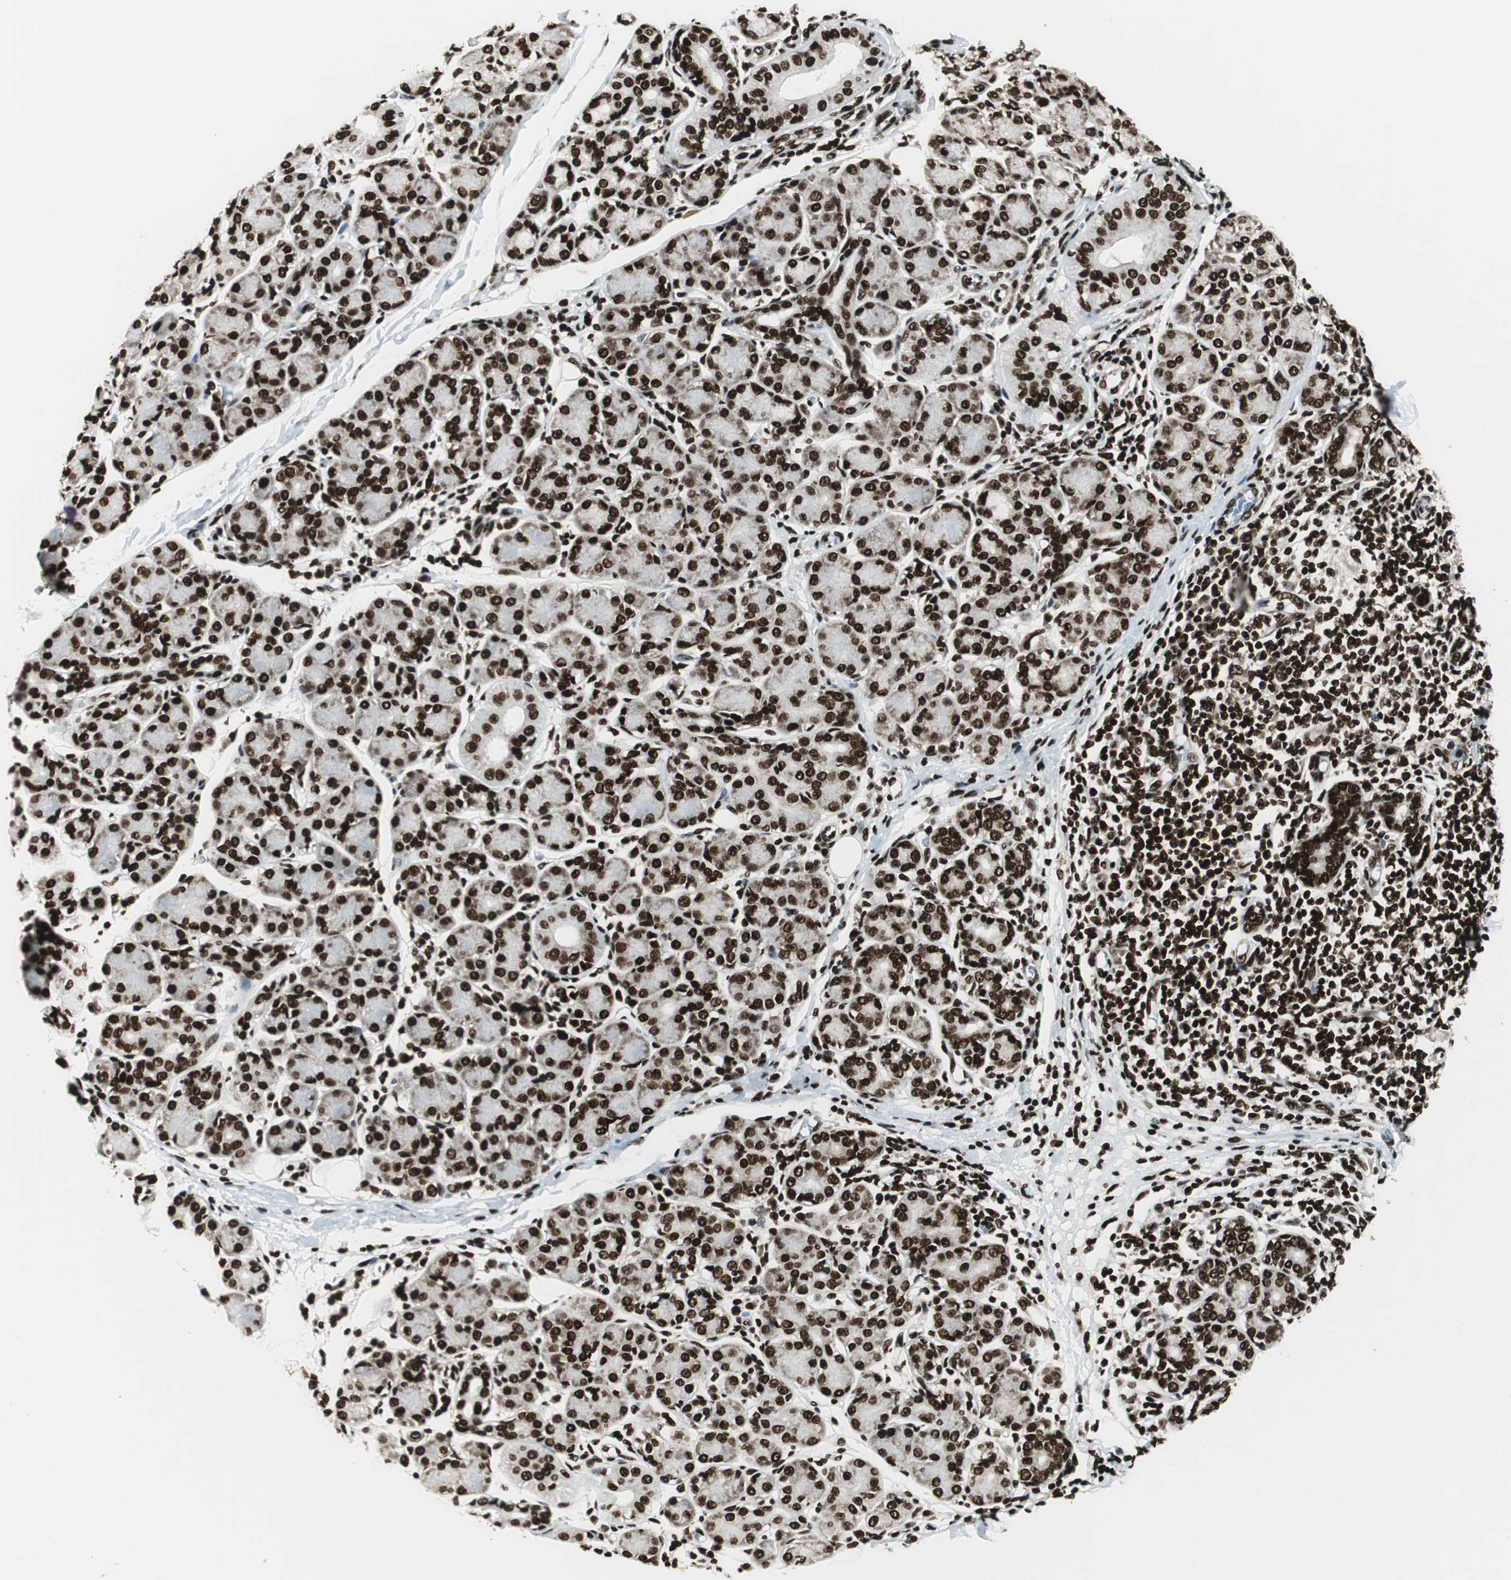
{"staining": {"intensity": "strong", "quantity": ">75%", "location": "nuclear"}, "tissue": "salivary gland", "cell_type": "Glandular cells", "image_type": "normal", "snomed": [{"axis": "morphology", "description": "Normal tissue, NOS"}, {"axis": "morphology", "description": "Inflammation, NOS"}, {"axis": "topography", "description": "Lymph node"}, {"axis": "topography", "description": "Salivary gland"}], "caption": "A brown stain highlights strong nuclear staining of a protein in glandular cells of normal human salivary gland. The staining is performed using DAB (3,3'-diaminobenzidine) brown chromogen to label protein expression. The nuclei are counter-stained blue using hematoxylin.", "gene": "EWSR1", "patient": {"sex": "male", "age": 3}}